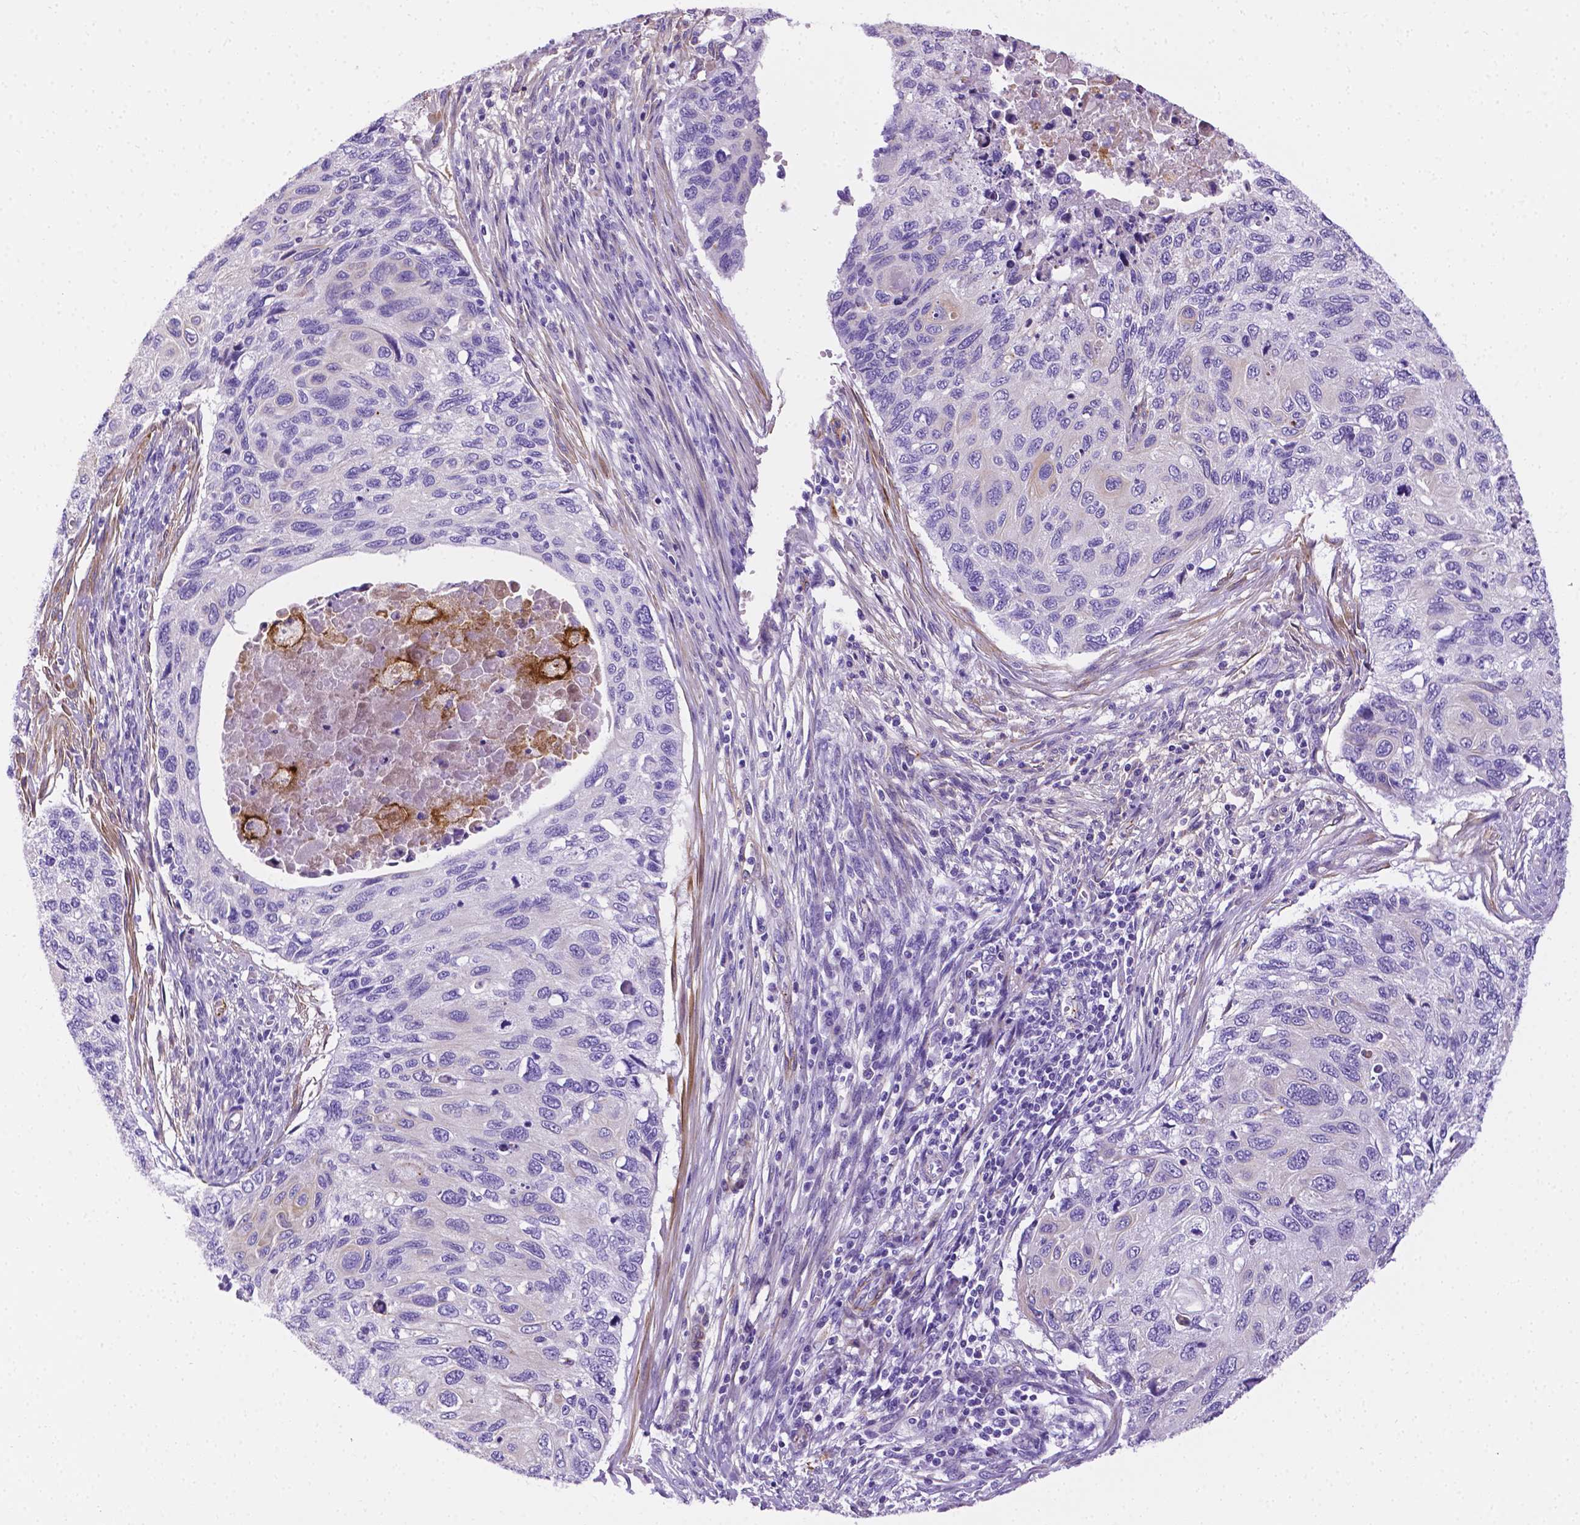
{"staining": {"intensity": "negative", "quantity": "none", "location": "none"}, "tissue": "cervical cancer", "cell_type": "Tumor cells", "image_type": "cancer", "snomed": [{"axis": "morphology", "description": "Squamous cell carcinoma, NOS"}, {"axis": "topography", "description": "Cervix"}], "caption": "Immunohistochemistry (IHC) photomicrograph of cervical cancer stained for a protein (brown), which demonstrates no expression in tumor cells.", "gene": "APOE", "patient": {"sex": "female", "age": 70}}